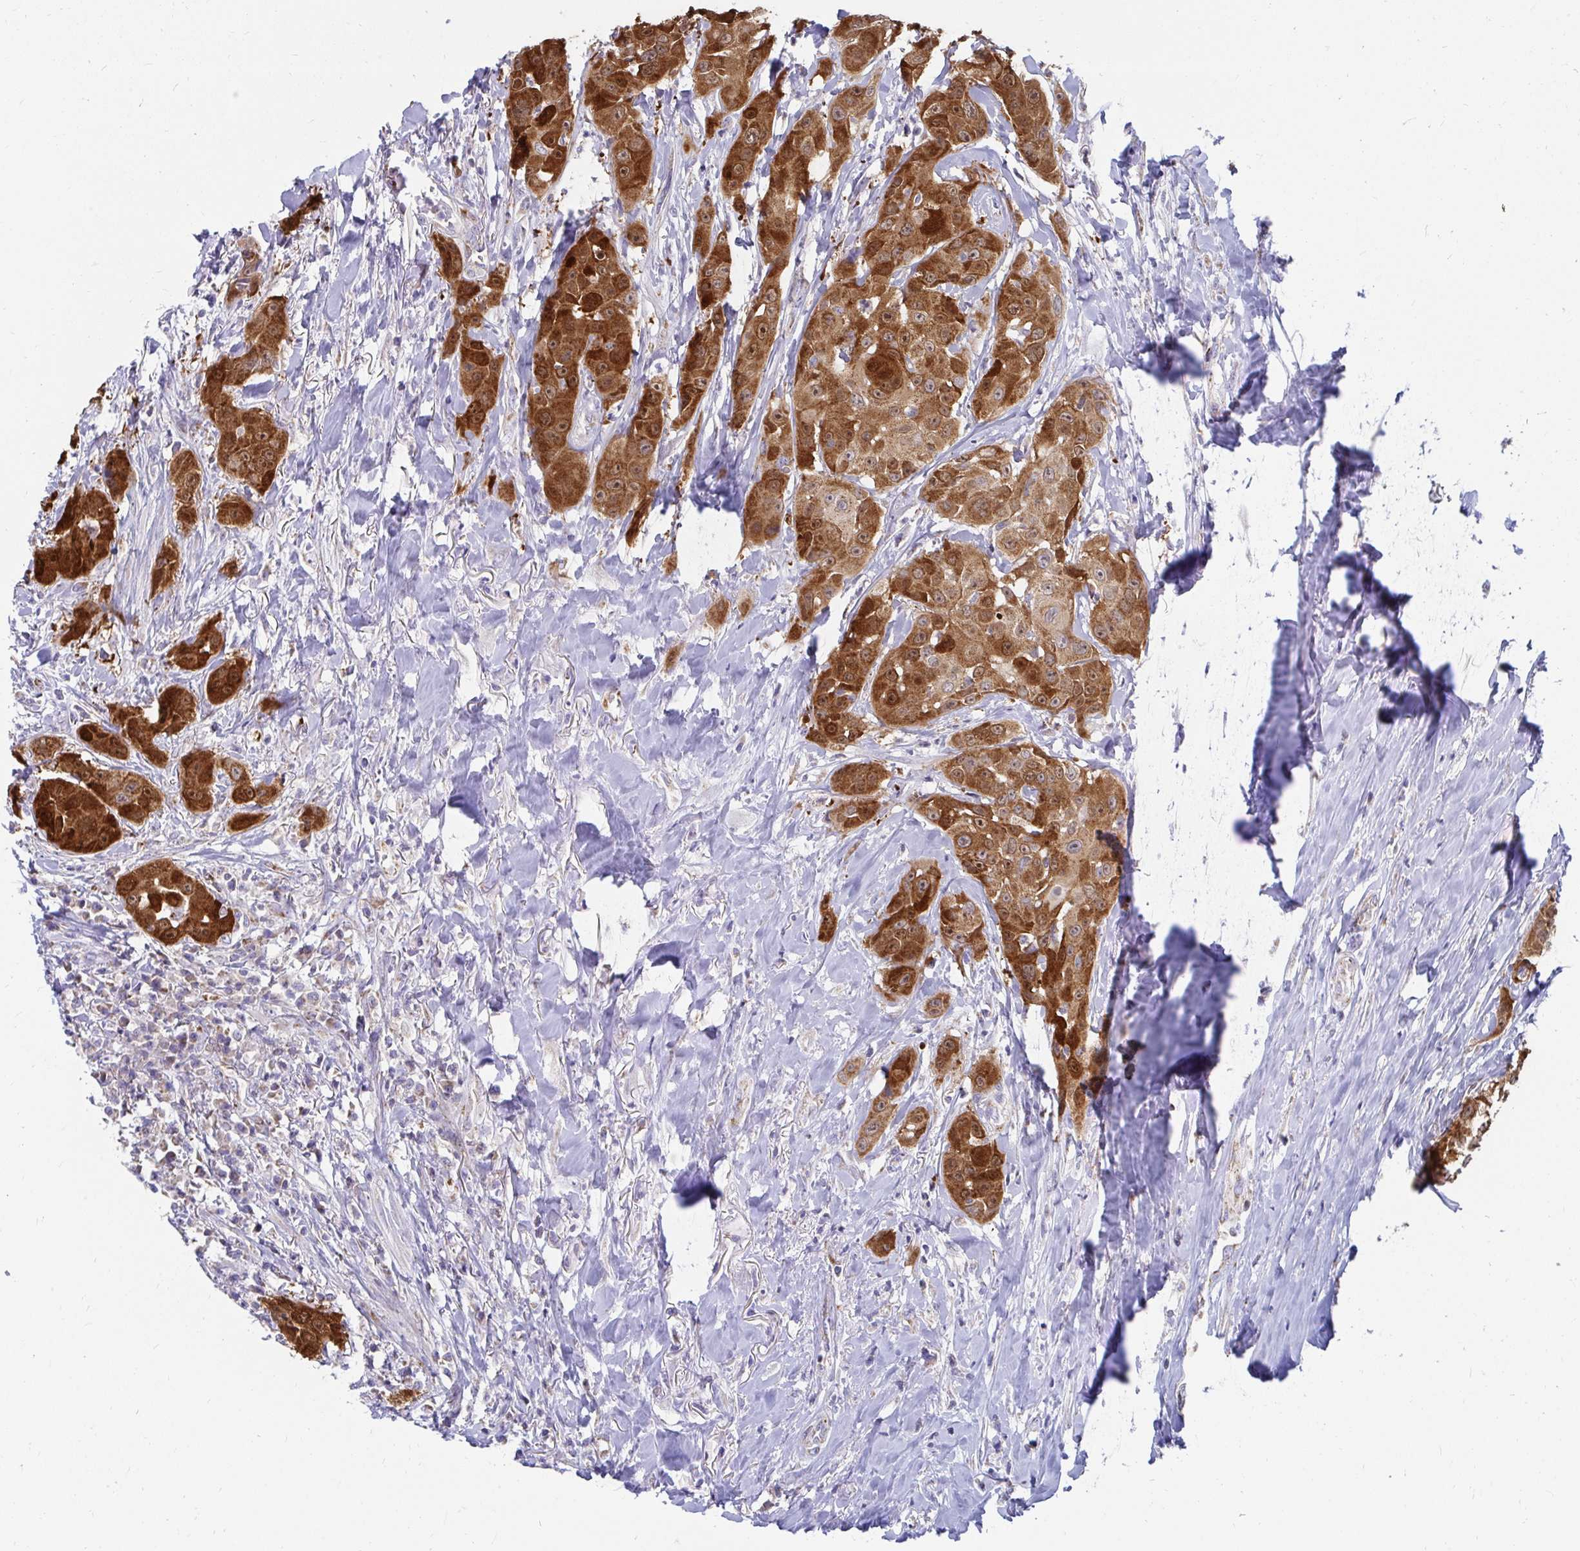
{"staining": {"intensity": "strong", "quantity": ">75%", "location": "cytoplasmic/membranous"}, "tissue": "head and neck cancer", "cell_type": "Tumor cells", "image_type": "cancer", "snomed": [{"axis": "morphology", "description": "Squamous cell carcinoma, NOS"}, {"axis": "topography", "description": "Head-Neck"}], "caption": "Strong cytoplasmic/membranous staining is appreciated in about >75% of tumor cells in head and neck cancer (squamous cell carcinoma). Nuclei are stained in blue.", "gene": "EXOC5", "patient": {"sex": "male", "age": 83}}